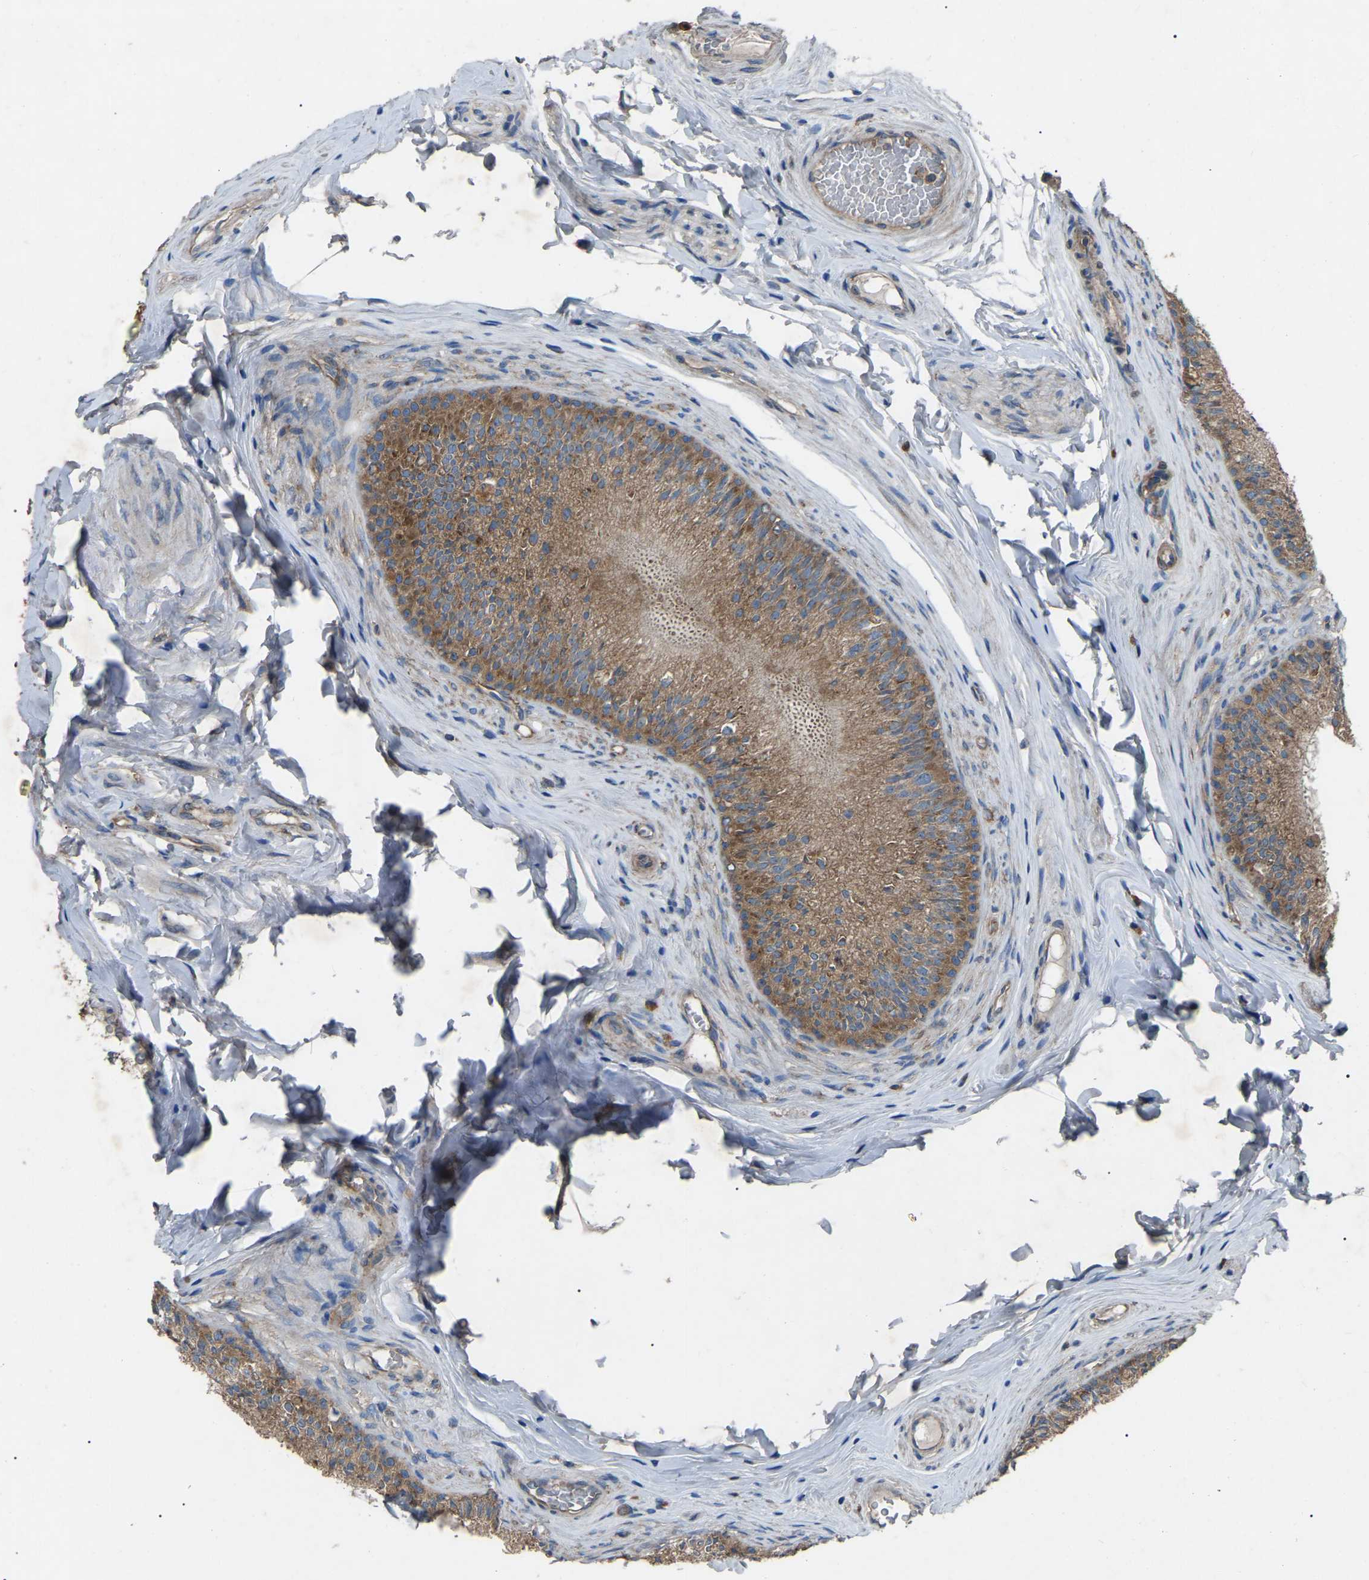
{"staining": {"intensity": "moderate", "quantity": ">75%", "location": "cytoplasmic/membranous"}, "tissue": "epididymis", "cell_type": "Glandular cells", "image_type": "normal", "snomed": [{"axis": "morphology", "description": "Normal tissue, NOS"}, {"axis": "topography", "description": "Testis"}, {"axis": "topography", "description": "Epididymis"}], "caption": "Protein expression by IHC exhibits moderate cytoplasmic/membranous expression in approximately >75% of glandular cells in benign epididymis.", "gene": "AIMP1", "patient": {"sex": "male", "age": 36}}